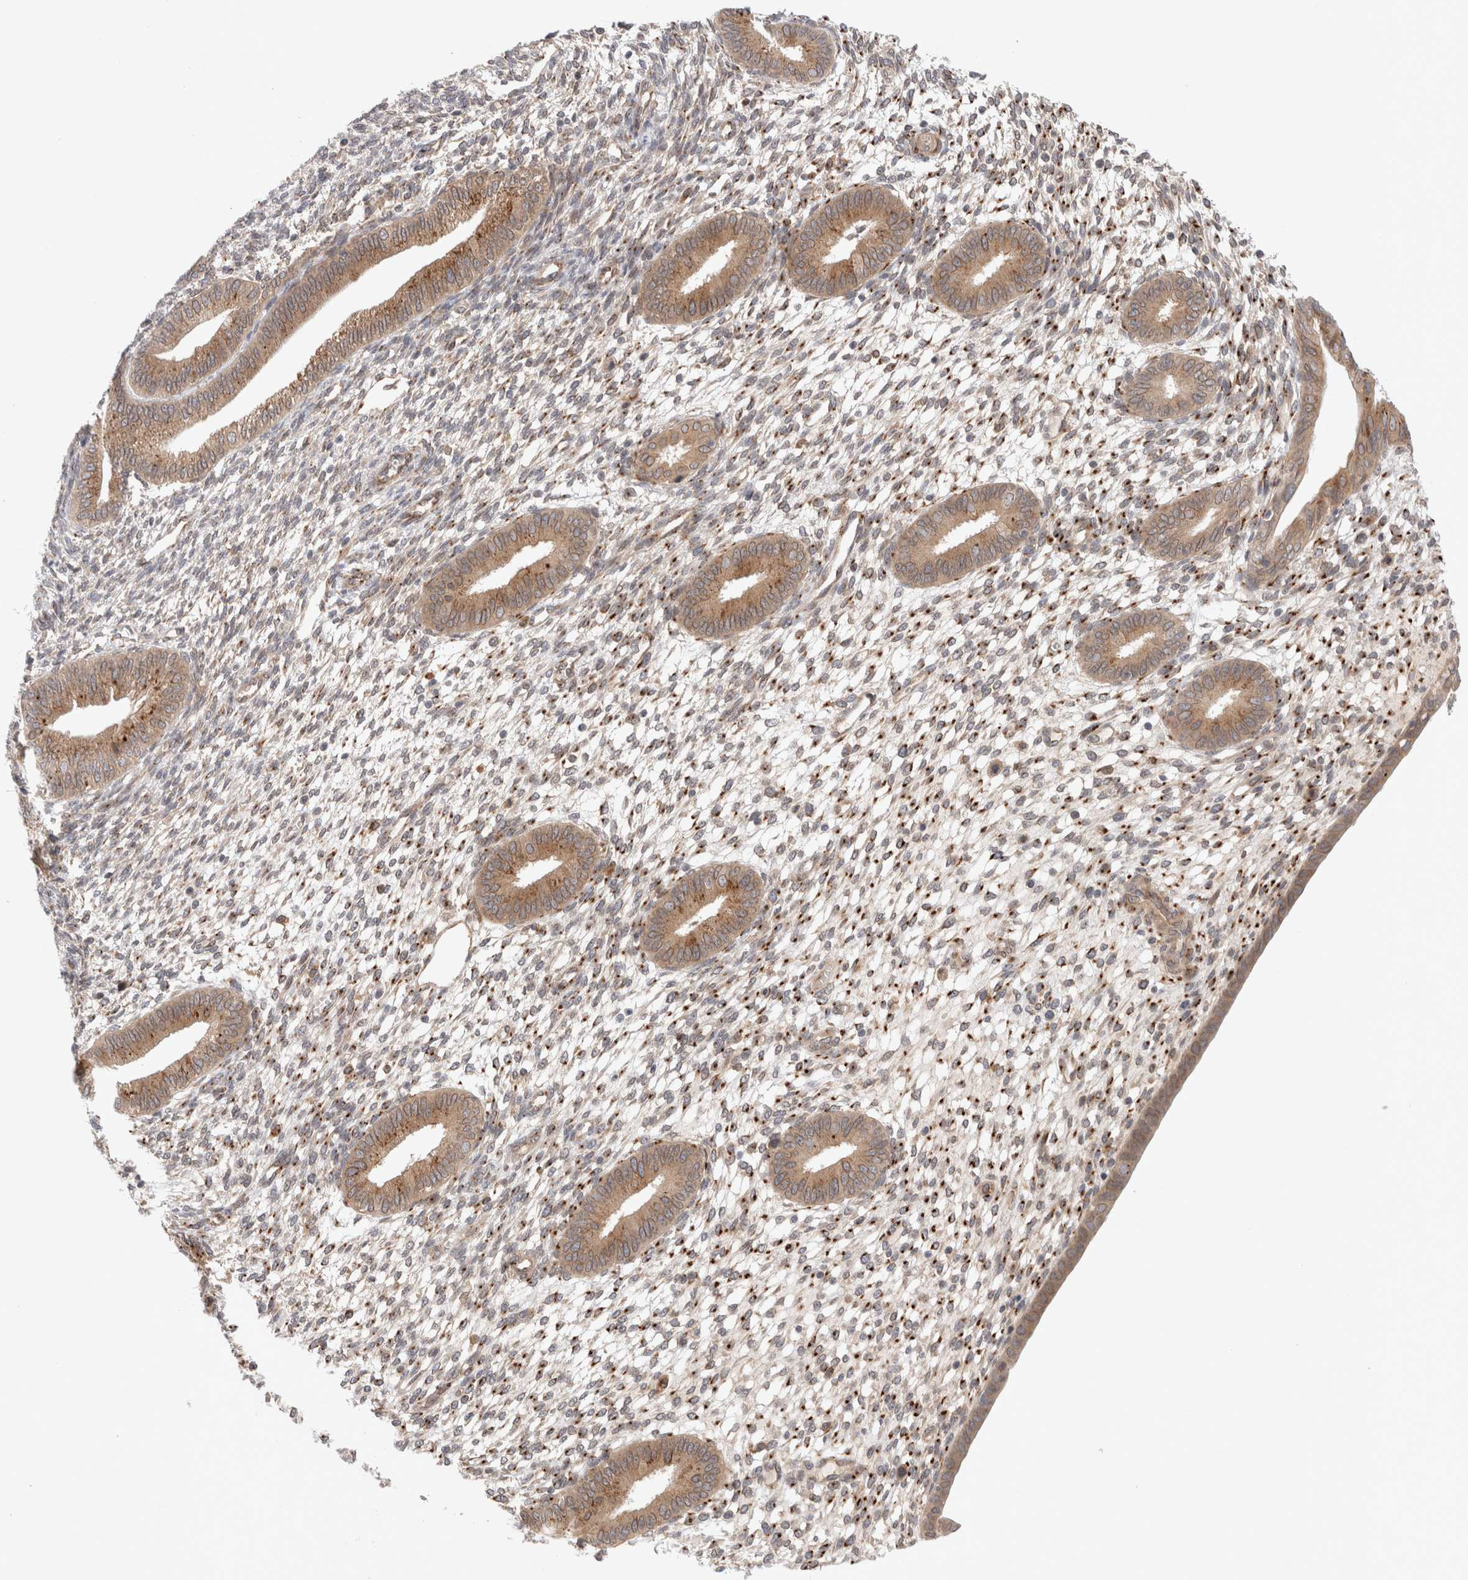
{"staining": {"intensity": "strong", "quantity": "25%-75%", "location": "cytoplasmic/membranous"}, "tissue": "endometrium", "cell_type": "Cells in endometrial stroma", "image_type": "normal", "snomed": [{"axis": "morphology", "description": "Normal tissue, NOS"}, {"axis": "topography", "description": "Endometrium"}], "caption": "A brown stain labels strong cytoplasmic/membranous positivity of a protein in cells in endometrial stroma of unremarkable endometrium.", "gene": "GCN1", "patient": {"sex": "female", "age": 46}}